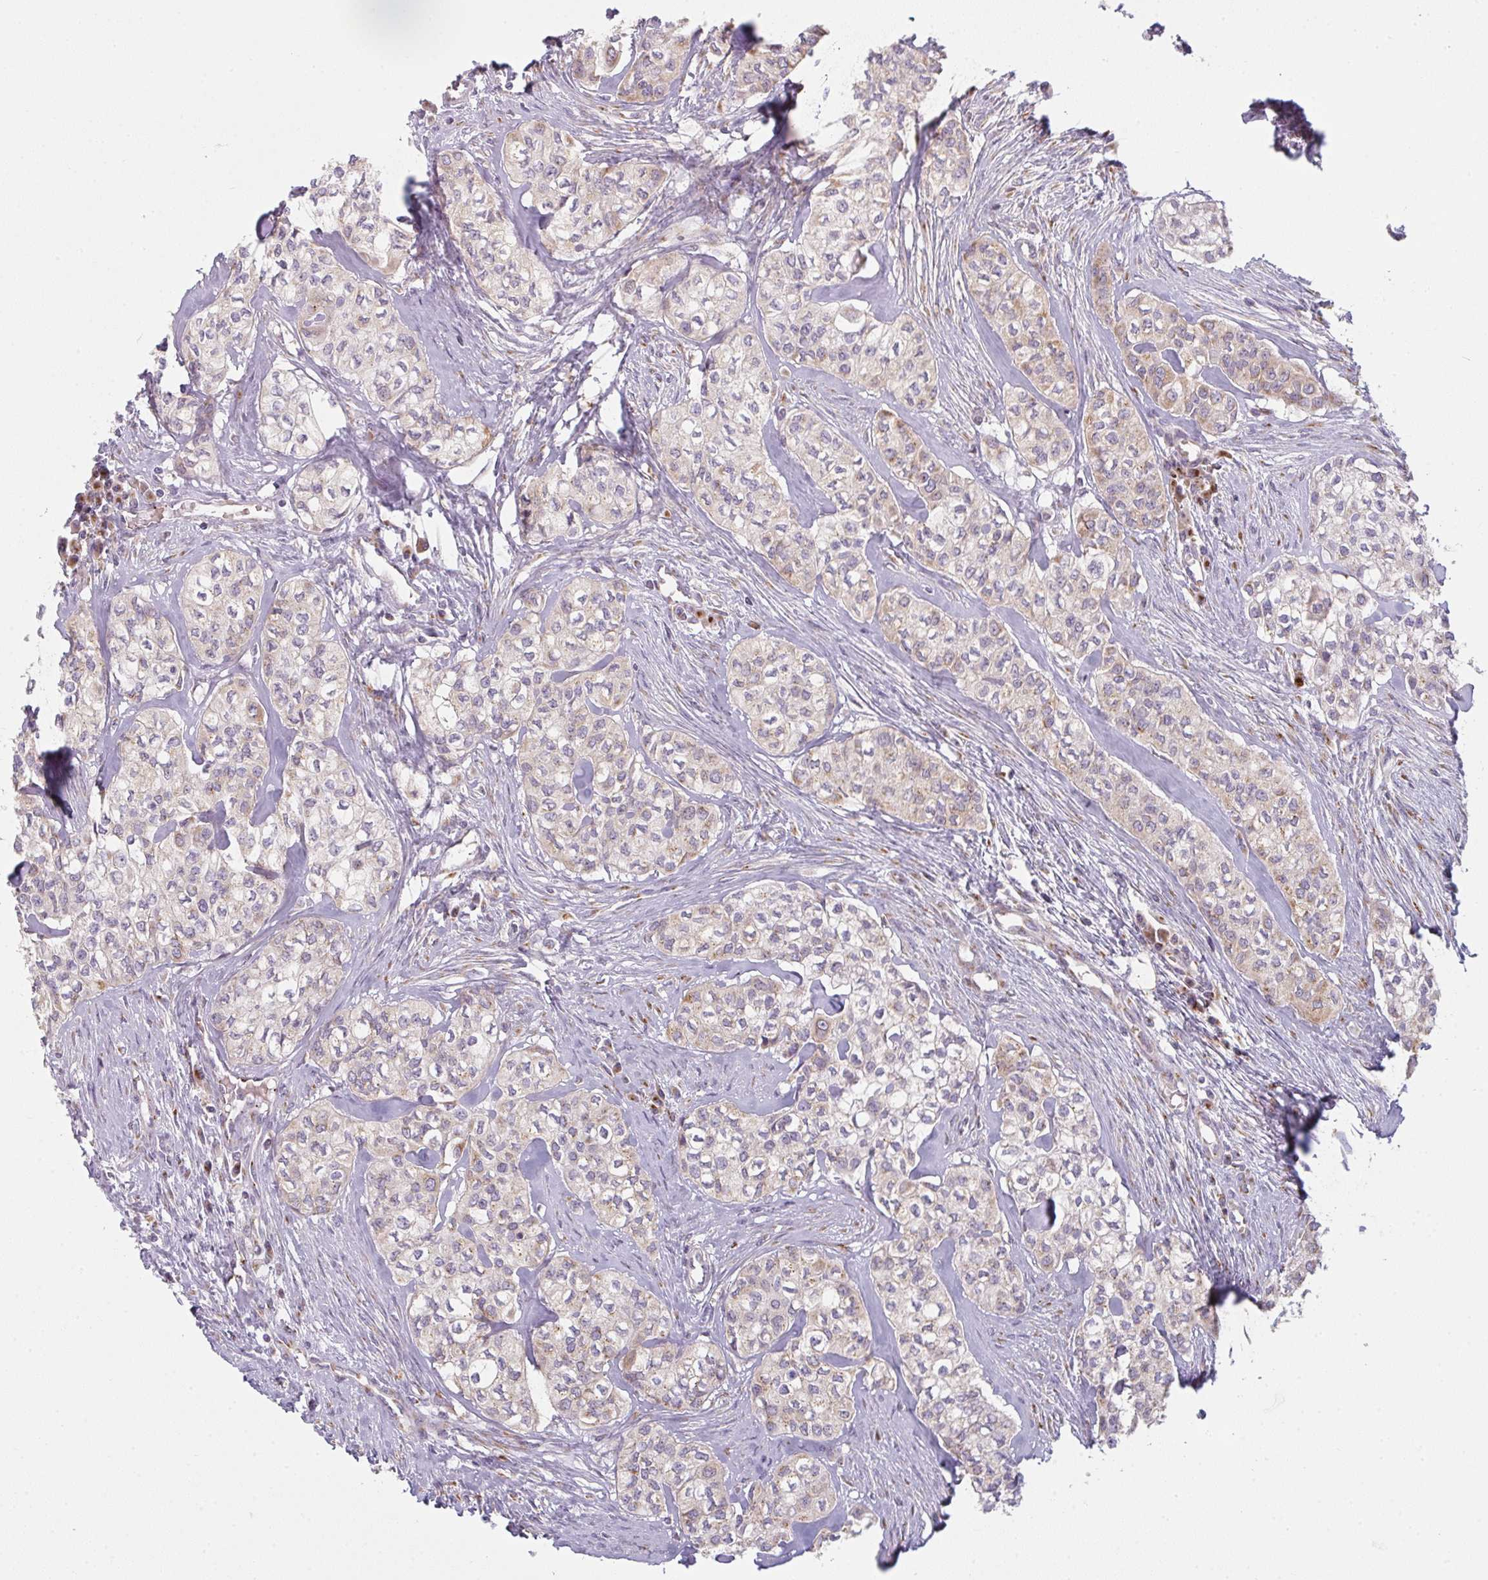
{"staining": {"intensity": "weak", "quantity": "25%-75%", "location": "cytoplasmic/membranous"}, "tissue": "head and neck cancer", "cell_type": "Tumor cells", "image_type": "cancer", "snomed": [{"axis": "morphology", "description": "Adenocarcinoma, NOS"}, {"axis": "topography", "description": "Head-Neck"}], "caption": "High-power microscopy captured an immunohistochemistry histopathology image of head and neck cancer (adenocarcinoma), revealing weak cytoplasmic/membranous expression in approximately 25%-75% of tumor cells.", "gene": "GVQW3", "patient": {"sex": "male", "age": 81}}